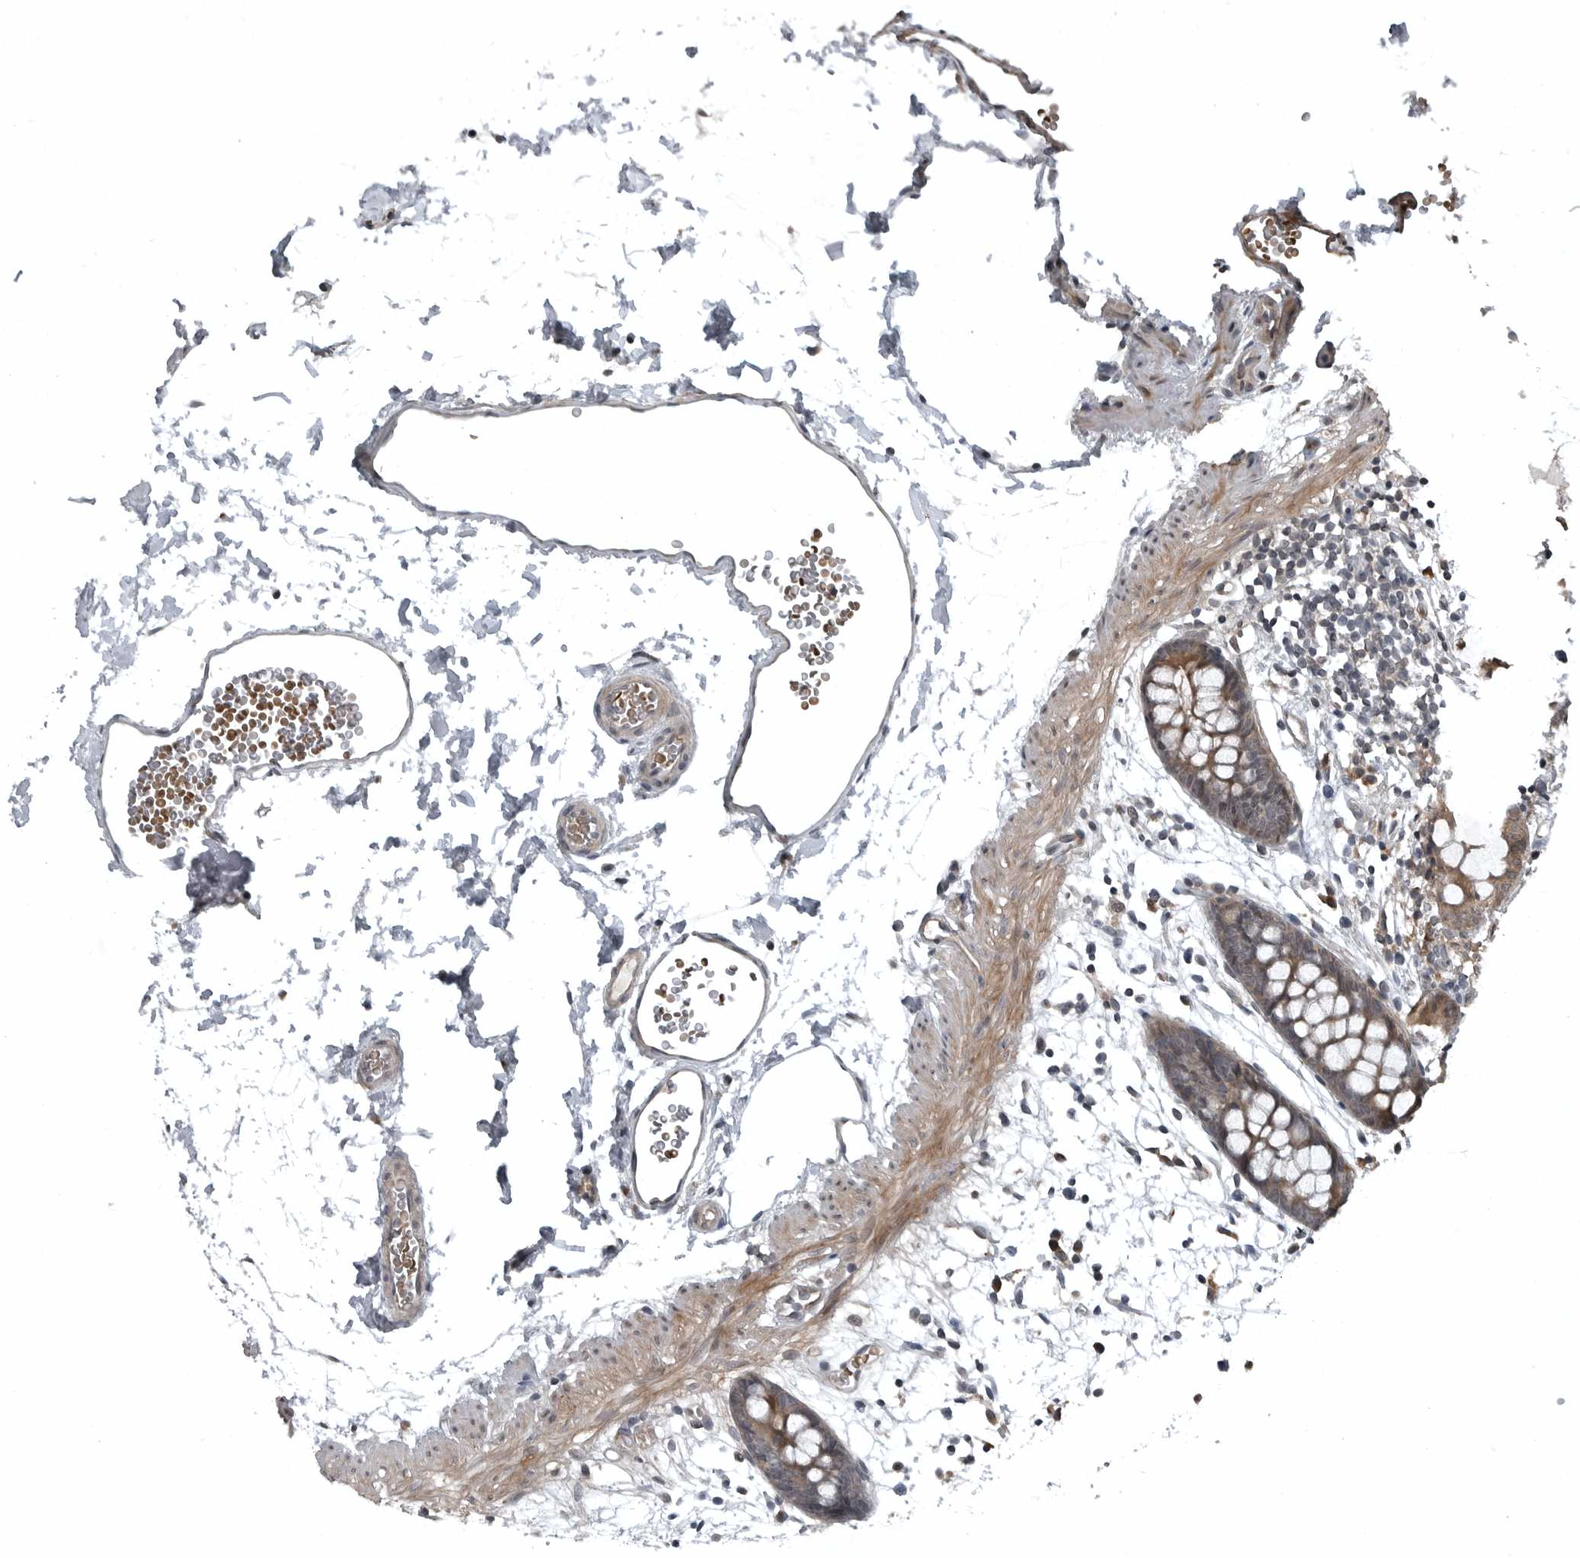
{"staining": {"intensity": "negative", "quantity": "none", "location": "none"}, "tissue": "colon", "cell_type": "Endothelial cells", "image_type": "normal", "snomed": [{"axis": "morphology", "description": "Normal tissue, NOS"}, {"axis": "topography", "description": "Colon"}], "caption": "There is no significant staining in endothelial cells of colon. (DAB immunohistochemistry (IHC), high magnification).", "gene": "GAK", "patient": {"sex": "male", "age": 56}}